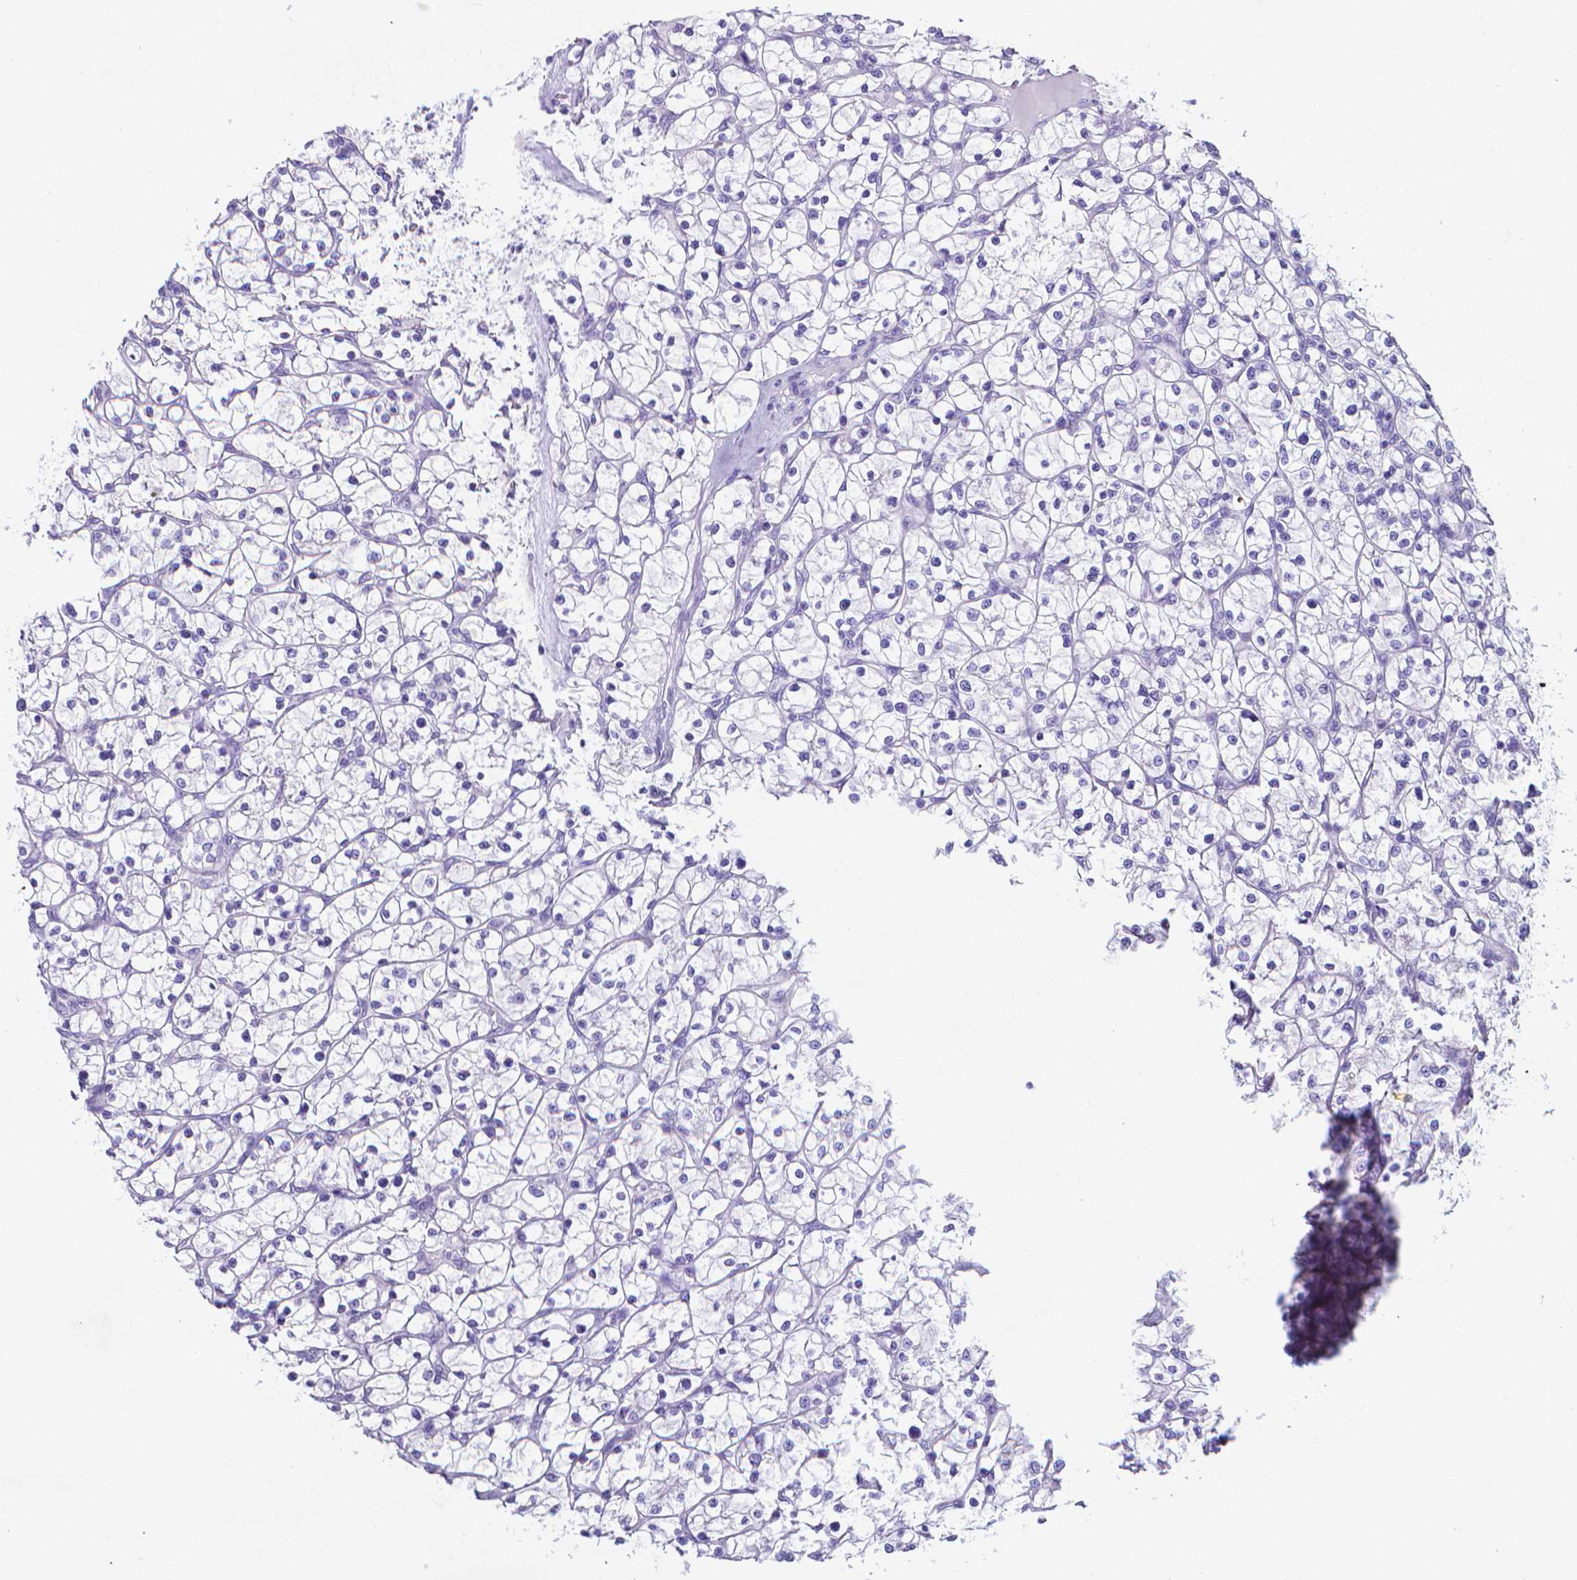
{"staining": {"intensity": "negative", "quantity": "none", "location": "none"}, "tissue": "renal cancer", "cell_type": "Tumor cells", "image_type": "cancer", "snomed": [{"axis": "morphology", "description": "Adenocarcinoma, NOS"}, {"axis": "topography", "description": "Kidney"}], "caption": "Image shows no protein positivity in tumor cells of adenocarcinoma (renal) tissue. (DAB immunohistochemistry visualized using brightfield microscopy, high magnification).", "gene": "LRRC73", "patient": {"sex": "female", "age": 64}}